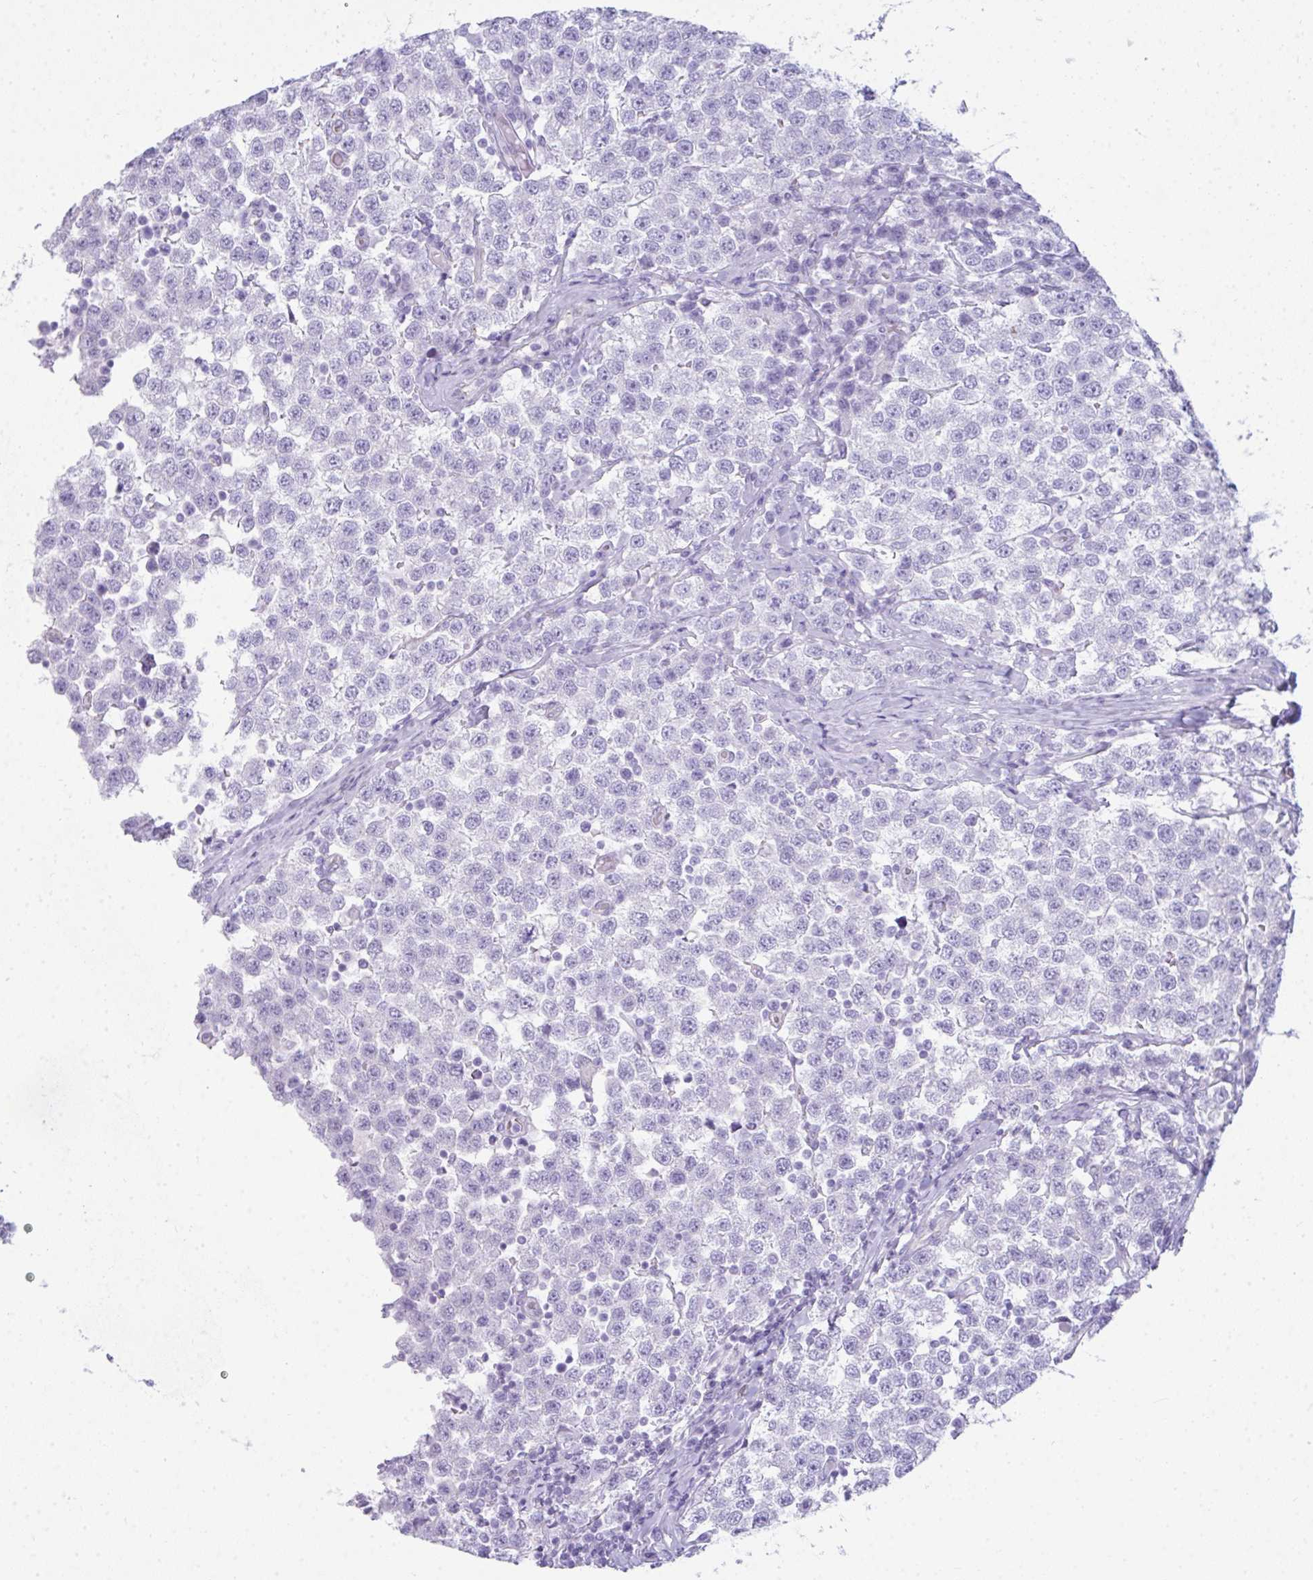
{"staining": {"intensity": "negative", "quantity": "none", "location": "none"}, "tissue": "testis cancer", "cell_type": "Tumor cells", "image_type": "cancer", "snomed": [{"axis": "morphology", "description": "Seminoma, NOS"}, {"axis": "topography", "description": "Testis"}], "caption": "DAB (3,3'-diaminobenzidine) immunohistochemical staining of human seminoma (testis) reveals no significant staining in tumor cells.", "gene": "RASL10A", "patient": {"sex": "male", "age": 34}}